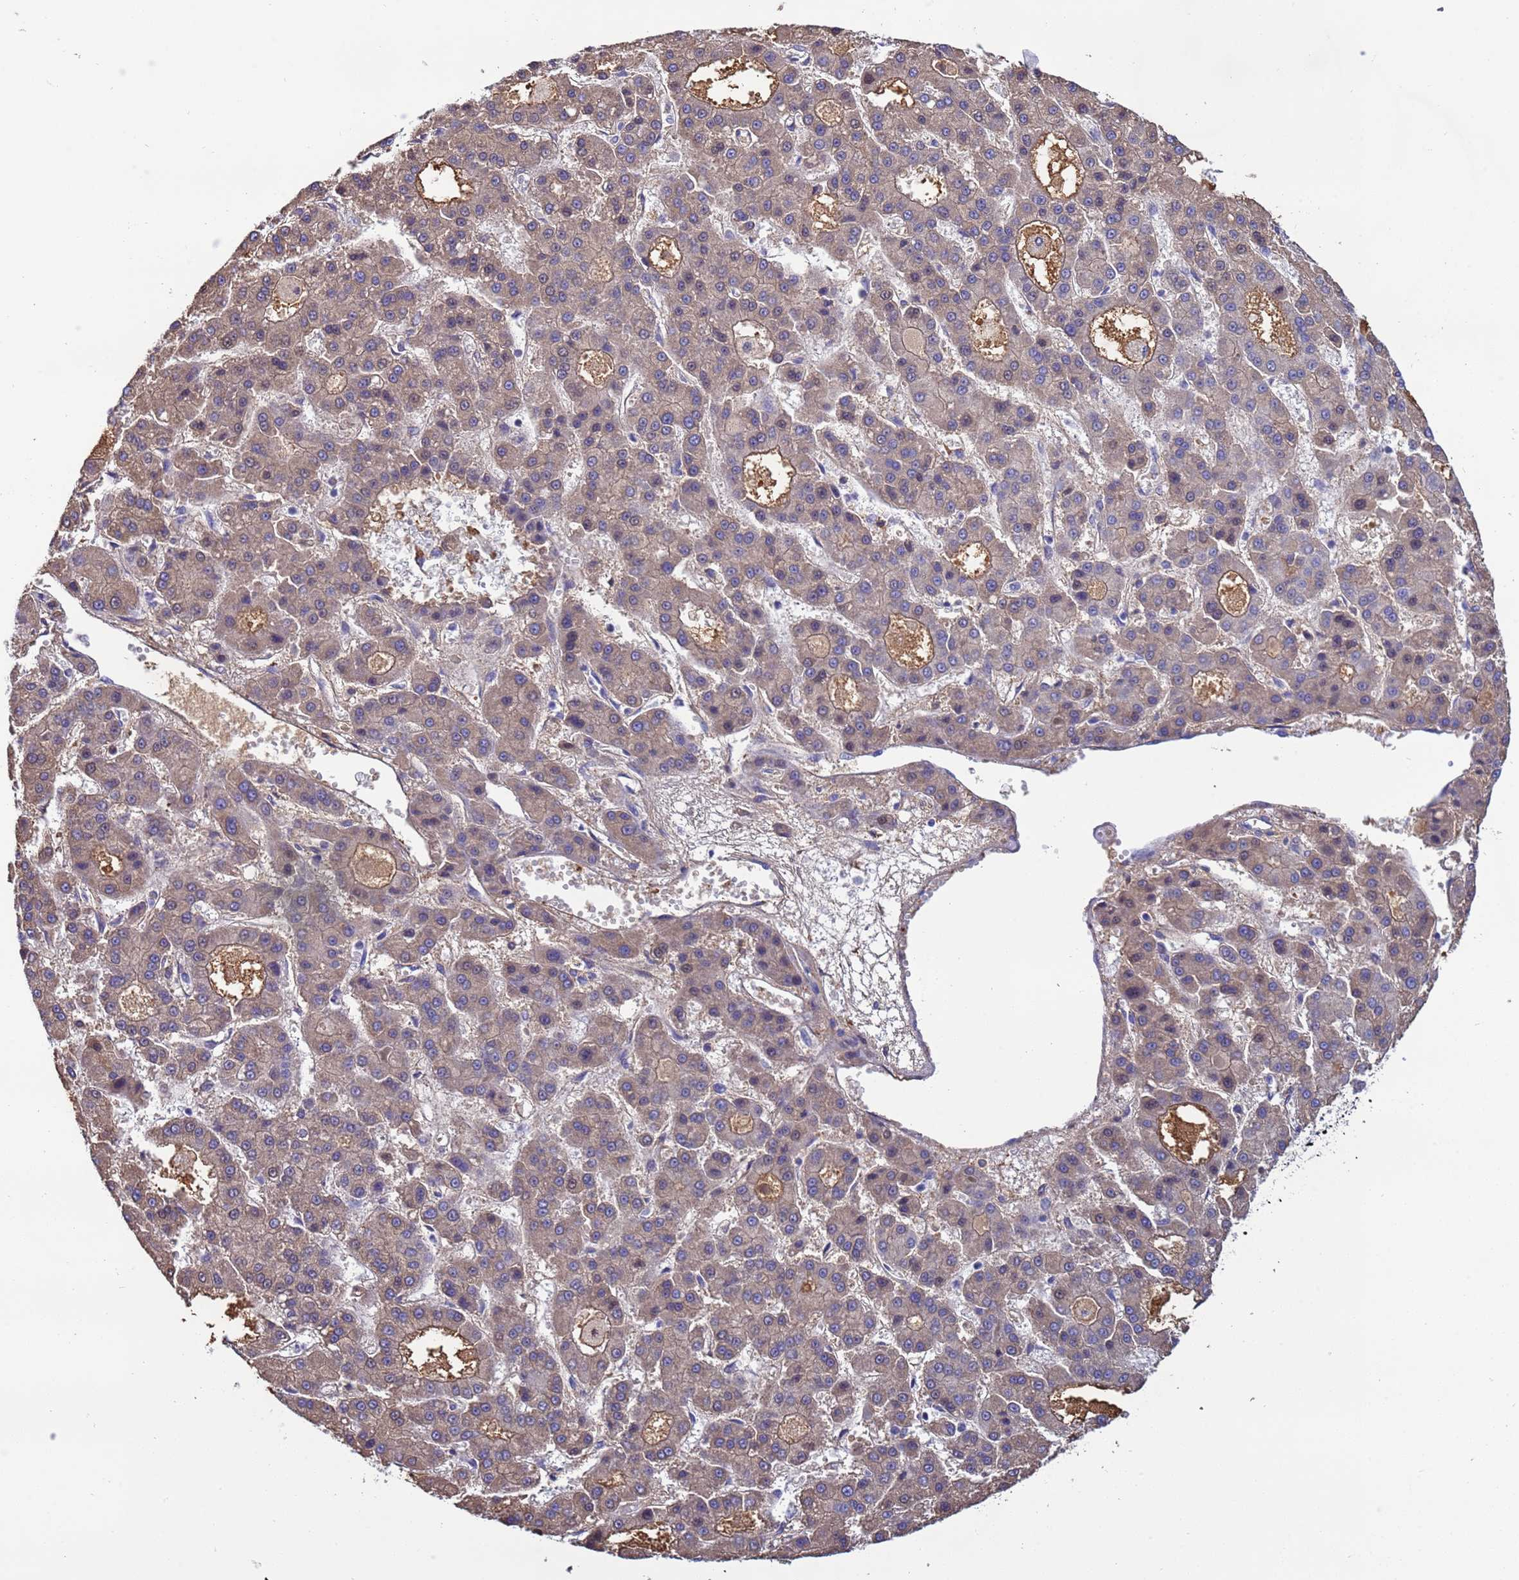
{"staining": {"intensity": "weak", "quantity": ">75%", "location": "cytoplasmic/membranous"}, "tissue": "liver cancer", "cell_type": "Tumor cells", "image_type": "cancer", "snomed": [{"axis": "morphology", "description": "Carcinoma, Hepatocellular, NOS"}, {"axis": "topography", "description": "Liver"}], "caption": "Immunohistochemistry photomicrograph of human liver cancer stained for a protein (brown), which reveals low levels of weak cytoplasmic/membranous positivity in approximately >75% of tumor cells.", "gene": "H1-7", "patient": {"sex": "male", "age": 70}}